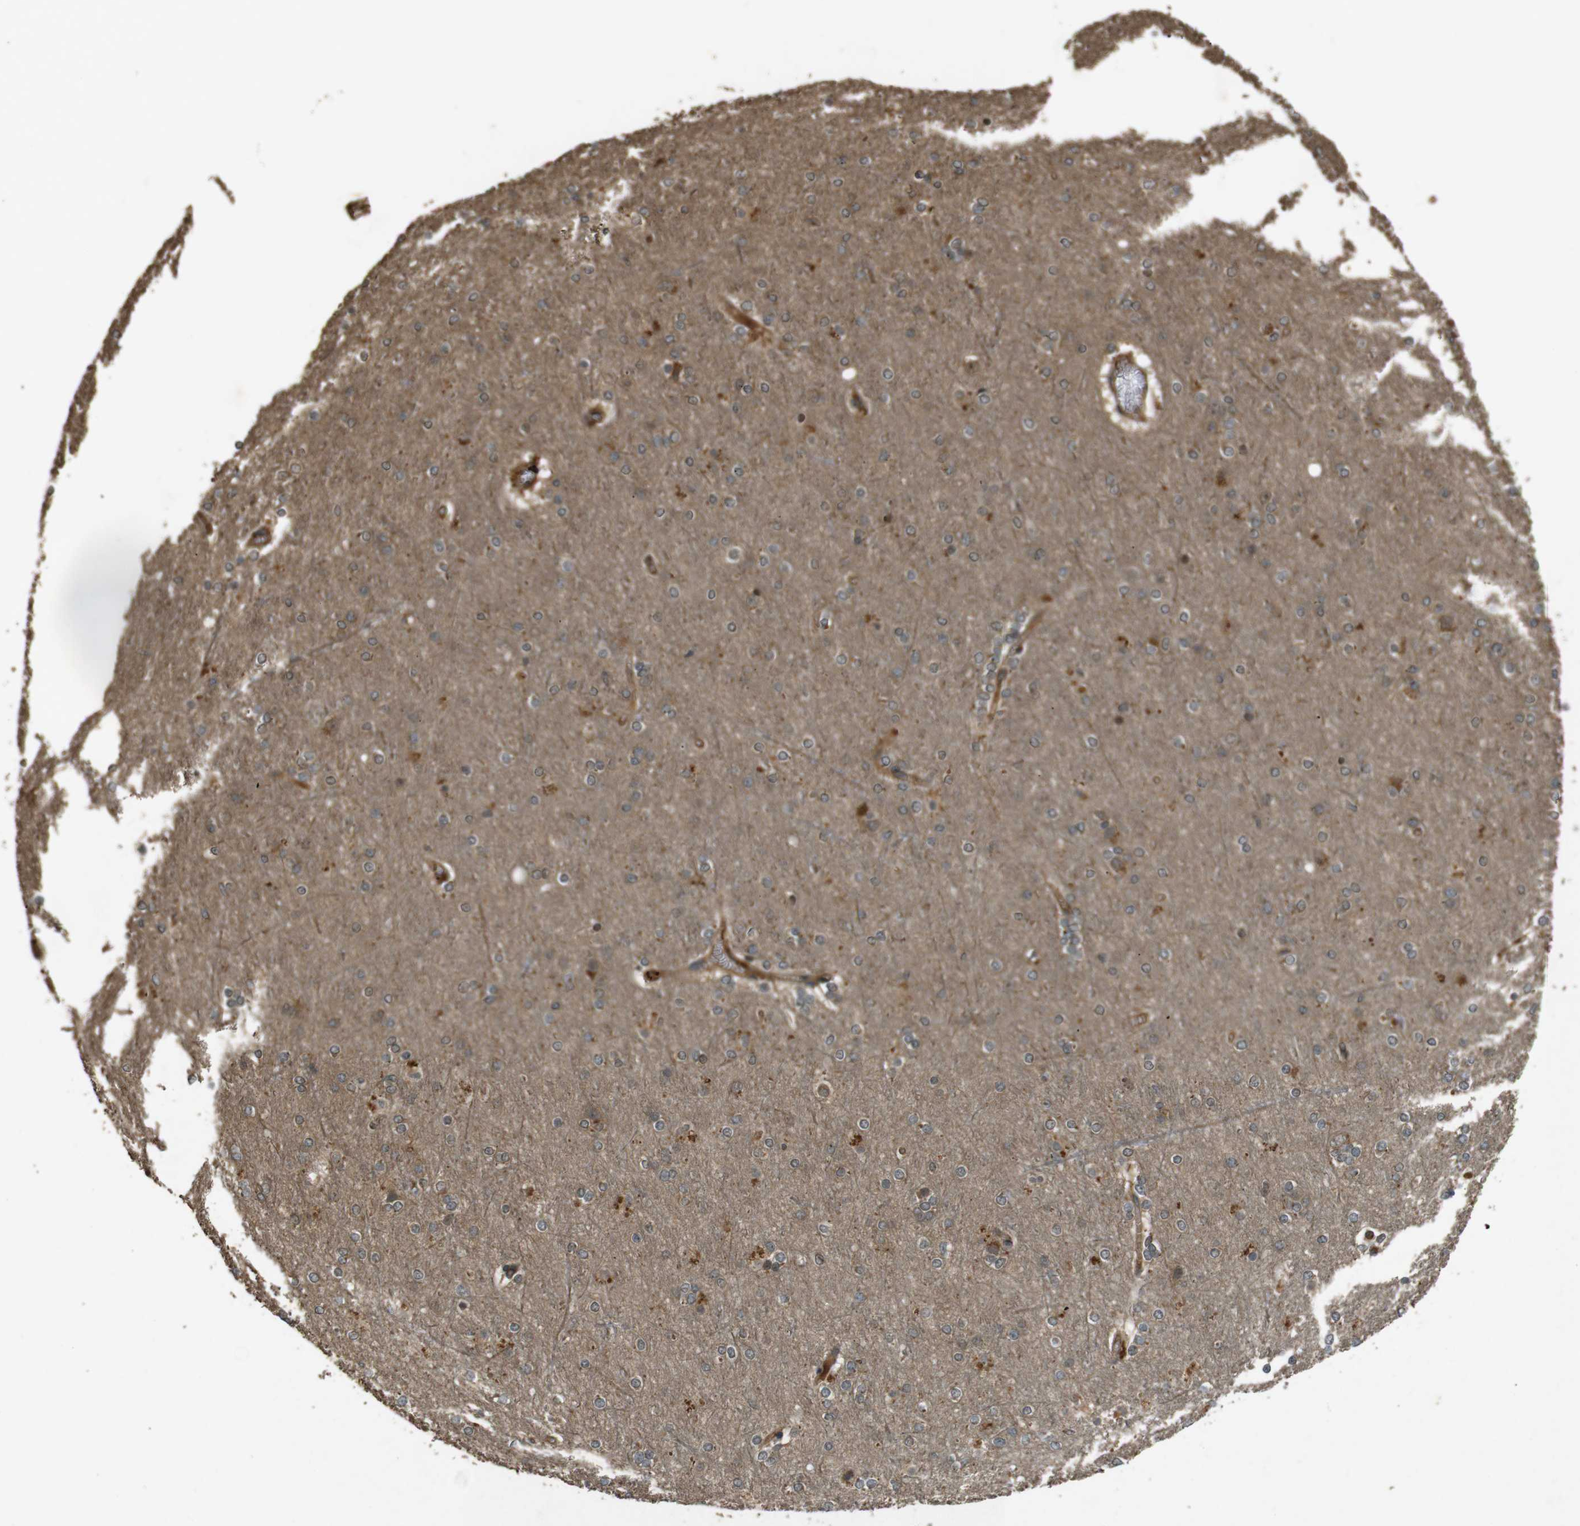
{"staining": {"intensity": "strong", "quantity": ">75%", "location": "cytoplasmic/membranous"}, "tissue": "cerebral cortex", "cell_type": "Endothelial cells", "image_type": "normal", "snomed": [{"axis": "morphology", "description": "Normal tissue, NOS"}, {"axis": "topography", "description": "Cerebral cortex"}], "caption": "Brown immunohistochemical staining in unremarkable human cerebral cortex exhibits strong cytoplasmic/membranous expression in about >75% of endothelial cells. (DAB (3,3'-diaminobenzidine) IHC with brightfield microscopy, high magnification).", "gene": "TAP1", "patient": {"sex": "female", "age": 54}}